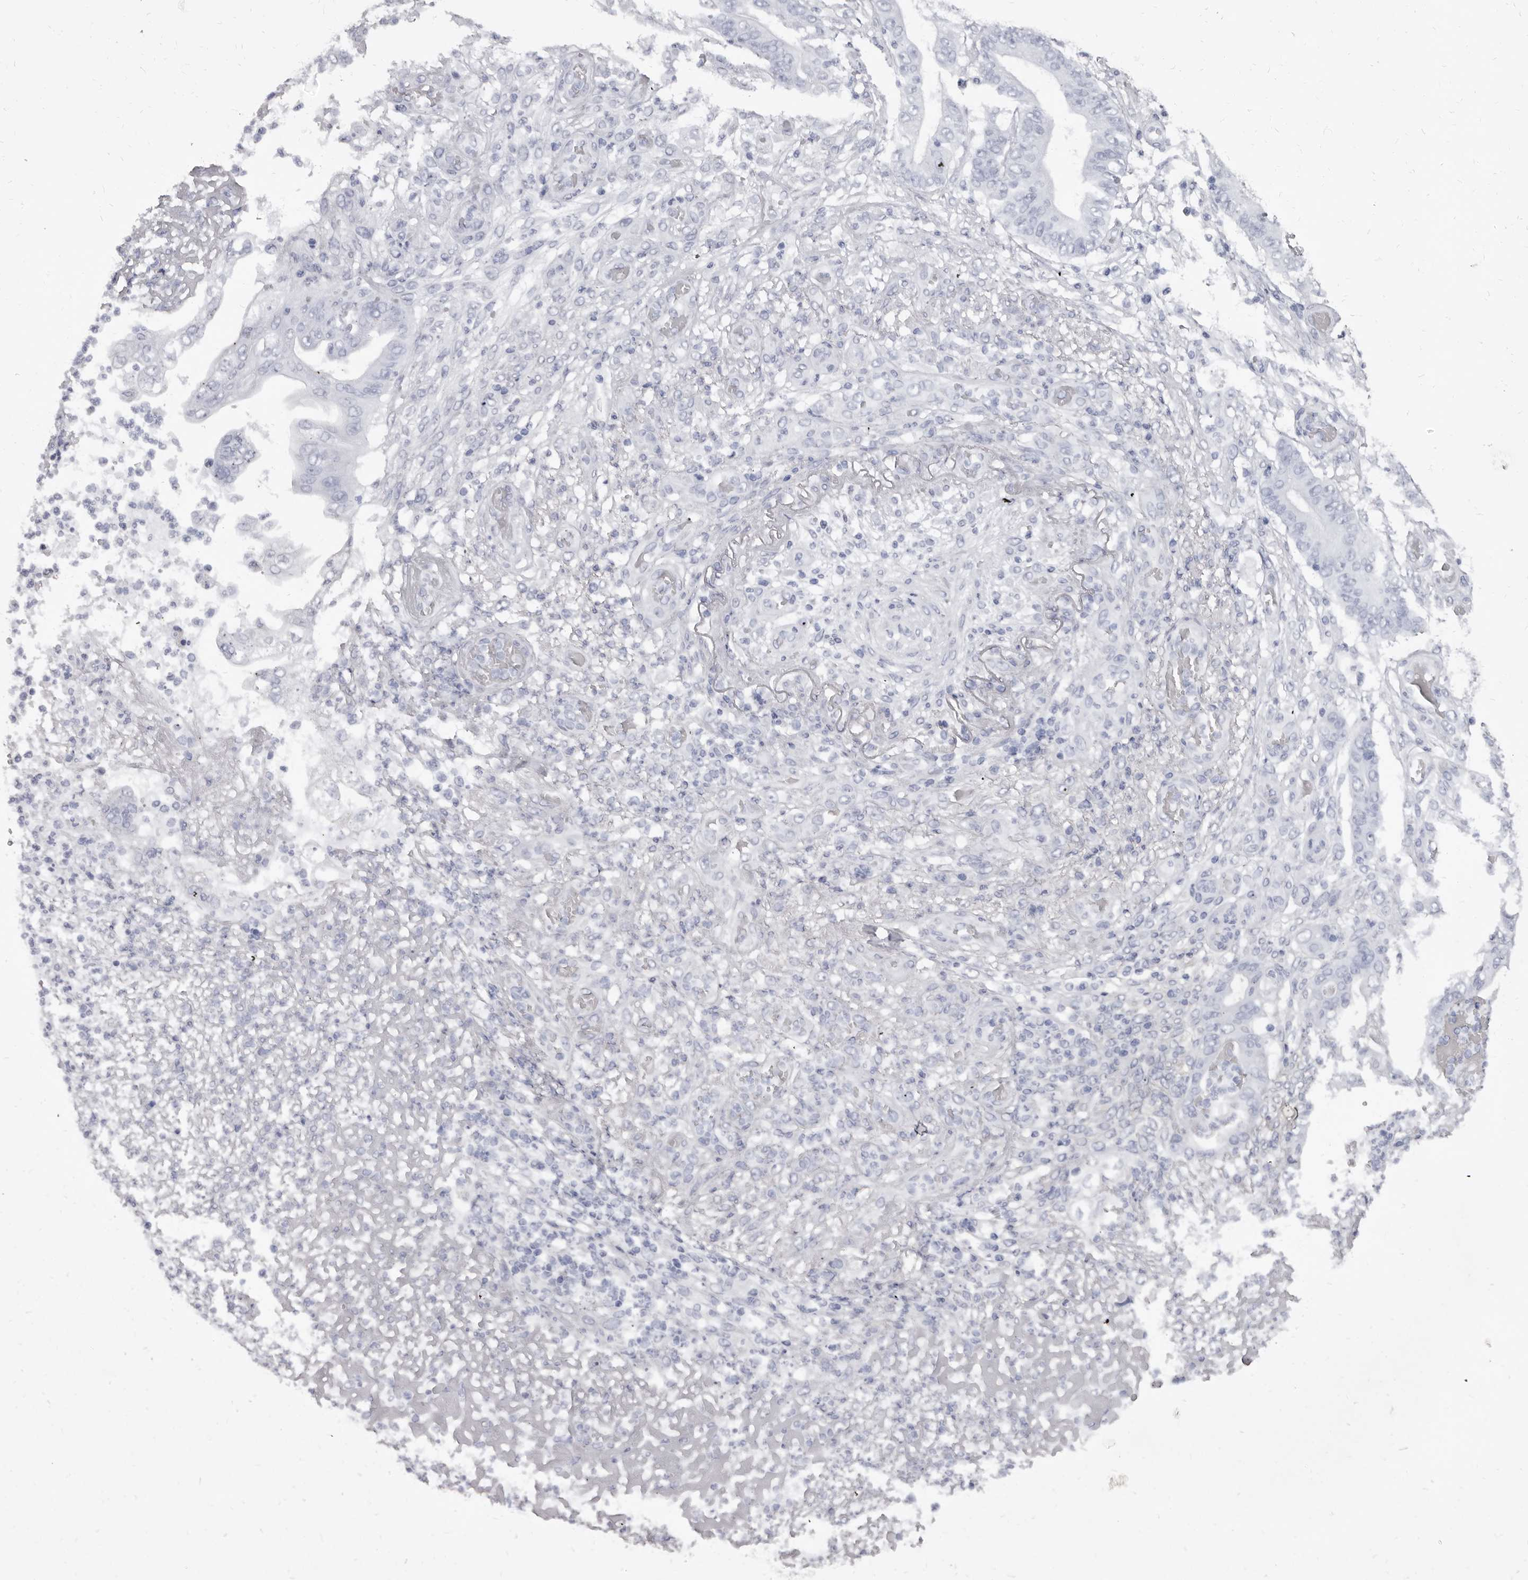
{"staining": {"intensity": "negative", "quantity": "none", "location": "none"}, "tissue": "stomach cancer", "cell_type": "Tumor cells", "image_type": "cancer", "snomed": [{"axis": "morphology", "description": "Adenocarcinoma, NOS"}, {"axis": "topography", "description": "Stomach"}], "caption": "The histopathology image reveals no staining of tumor cells in stomach cancer.", "gene": "KHDRBS2", "patient": {"sex": "female", "age": 73}}